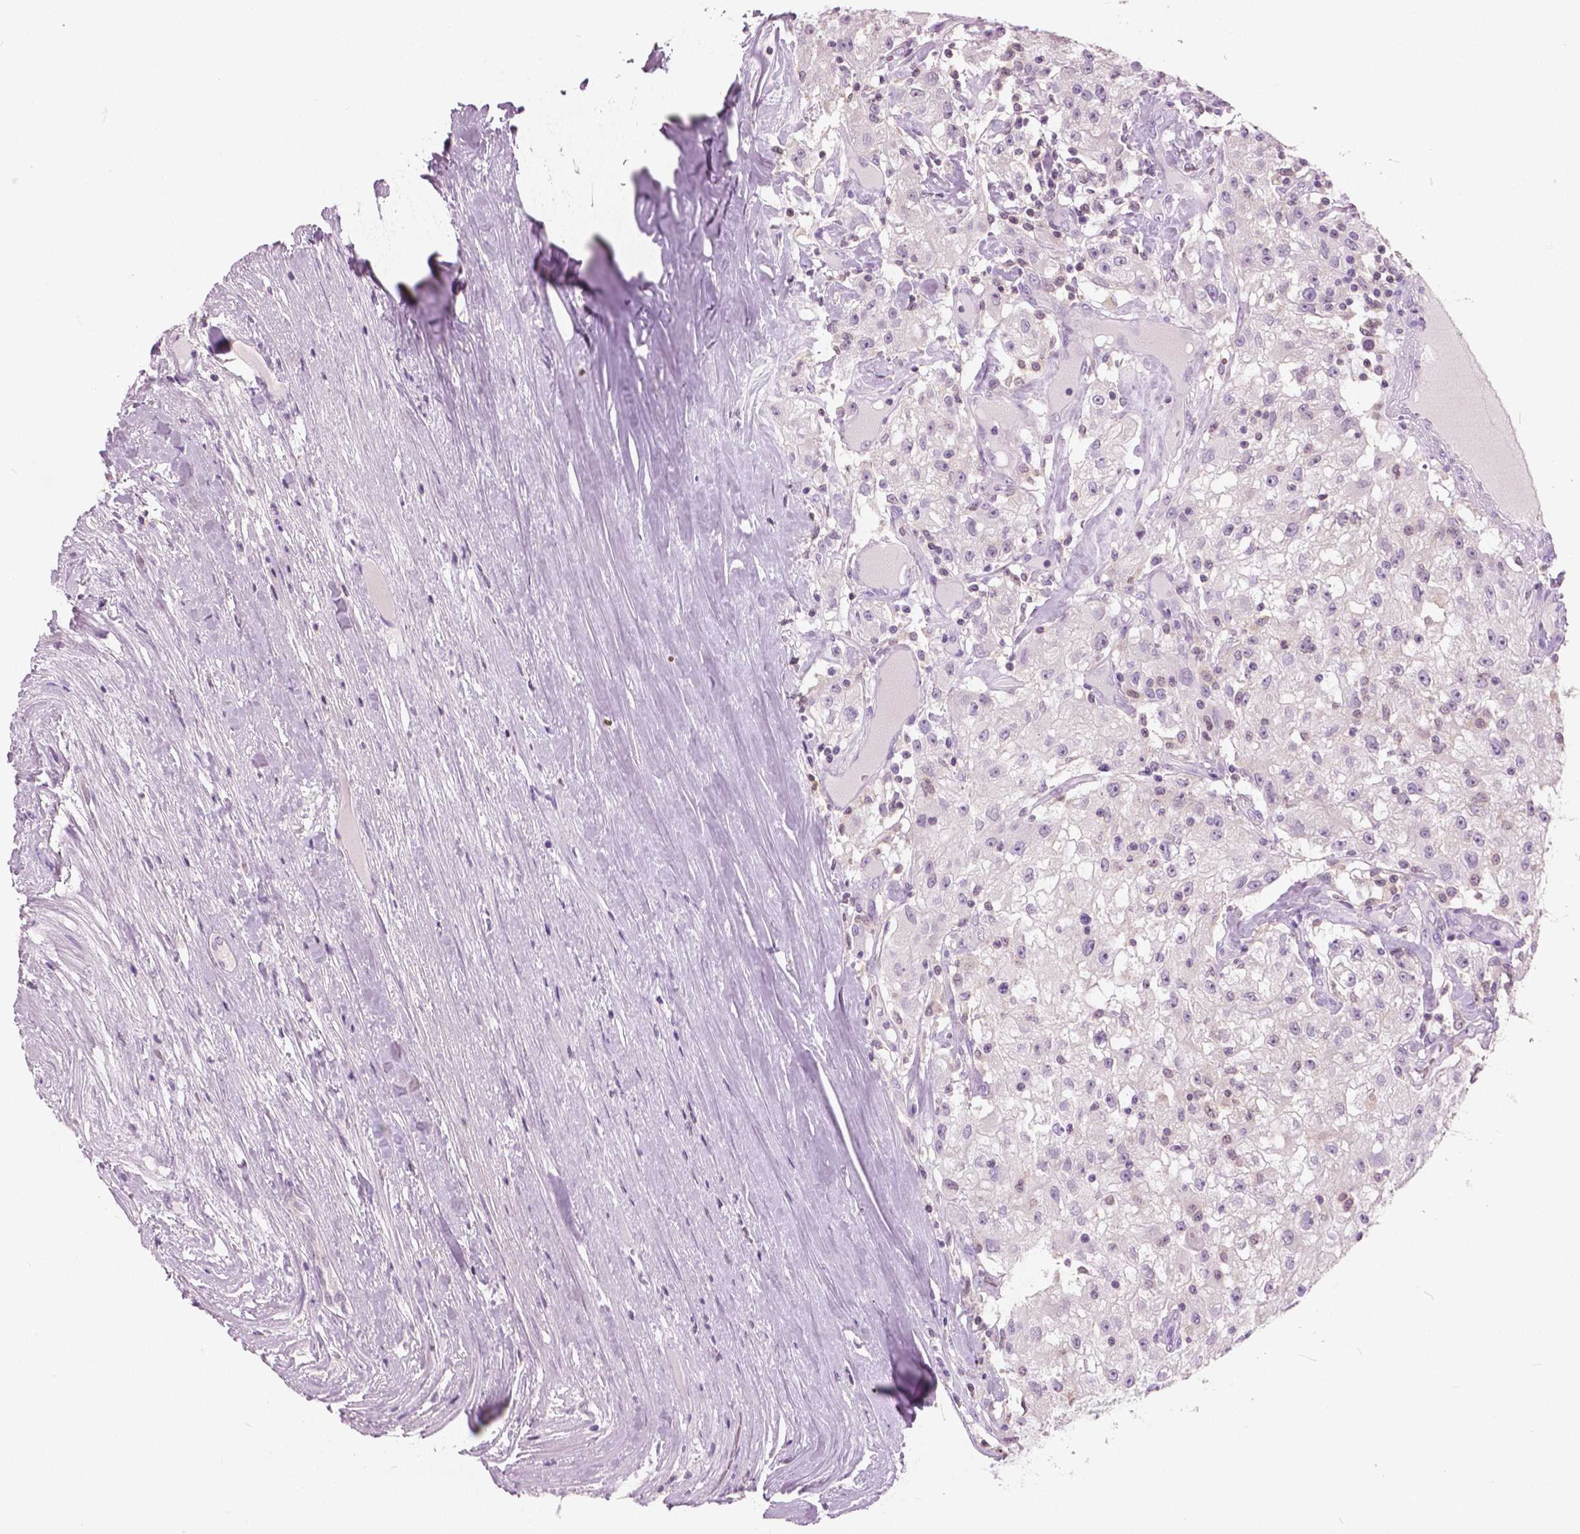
{"staining": {"intensity": "negative", "quantity": "none", "location": "none"}, "tissue": "renal cancer", "cell_type": "Tumor cells", "image_type": "cancer", "snomed": [{"axis": "morphology", "description": "Adenocarcinoma, NOS"}, {"axis": "topography", "description": "Kidney"}], "caption": "Immunohistochemistry (IHC) histopathology image of renal cancer stained for a protein (brown), which exhibits no staining in tumor cells.", "gene": "GALM", "patient": {"sex": "female", "age": 67}}